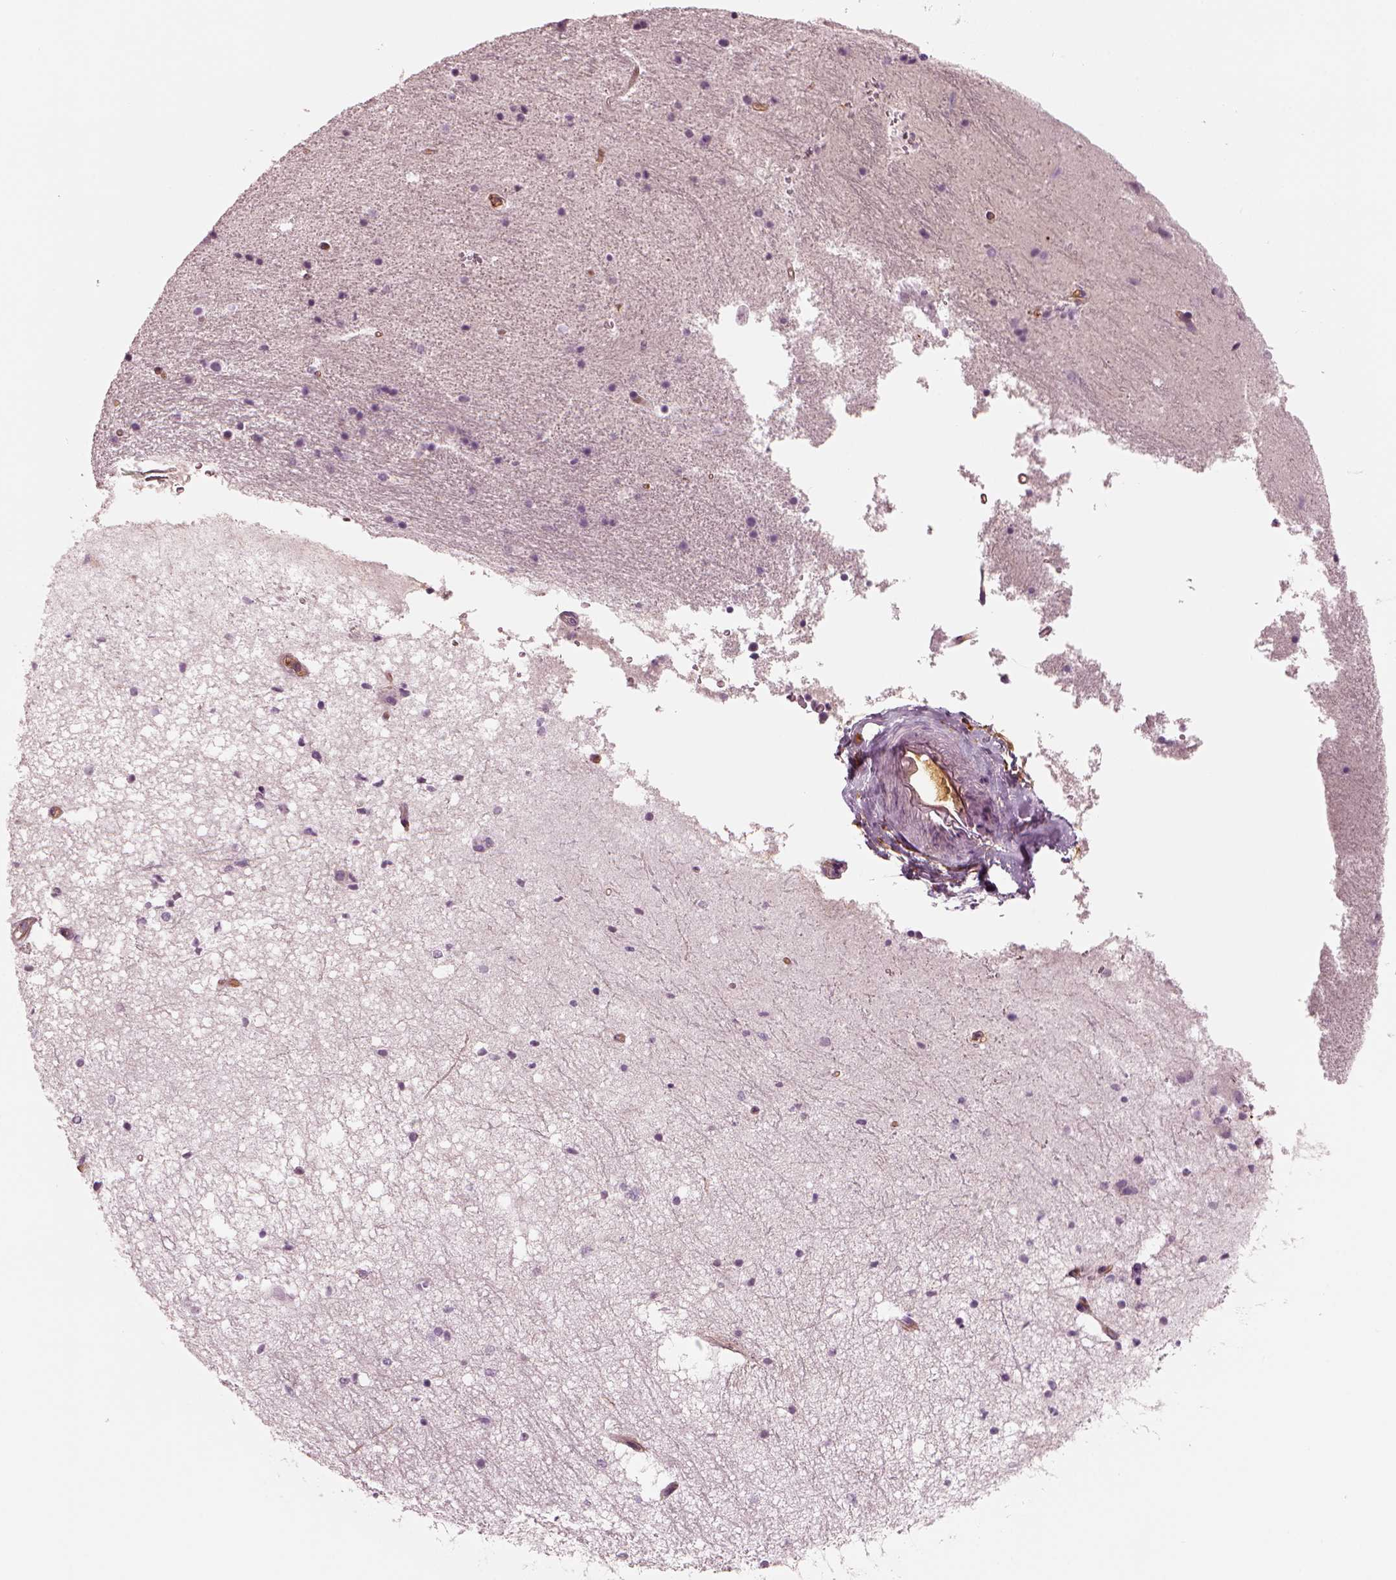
{"staining": {"intensity": "negative", "quantity": "none", "location": "none"}, "tissue": "hippocampus", "cell_type": "Glial cells", "image_type": "normal", "snomed": [{"axis": "morphology", "description": "Normal tissue, NOS"}, {"axis": "topography", "description": "Hippocampus"}], "caption": "This is a image of immunohistochemistry staining of normal hippocampus, which shows no staining in glial cells.", "gene": "TRIM69", "patient": {"sex": "male", "age": 44}}